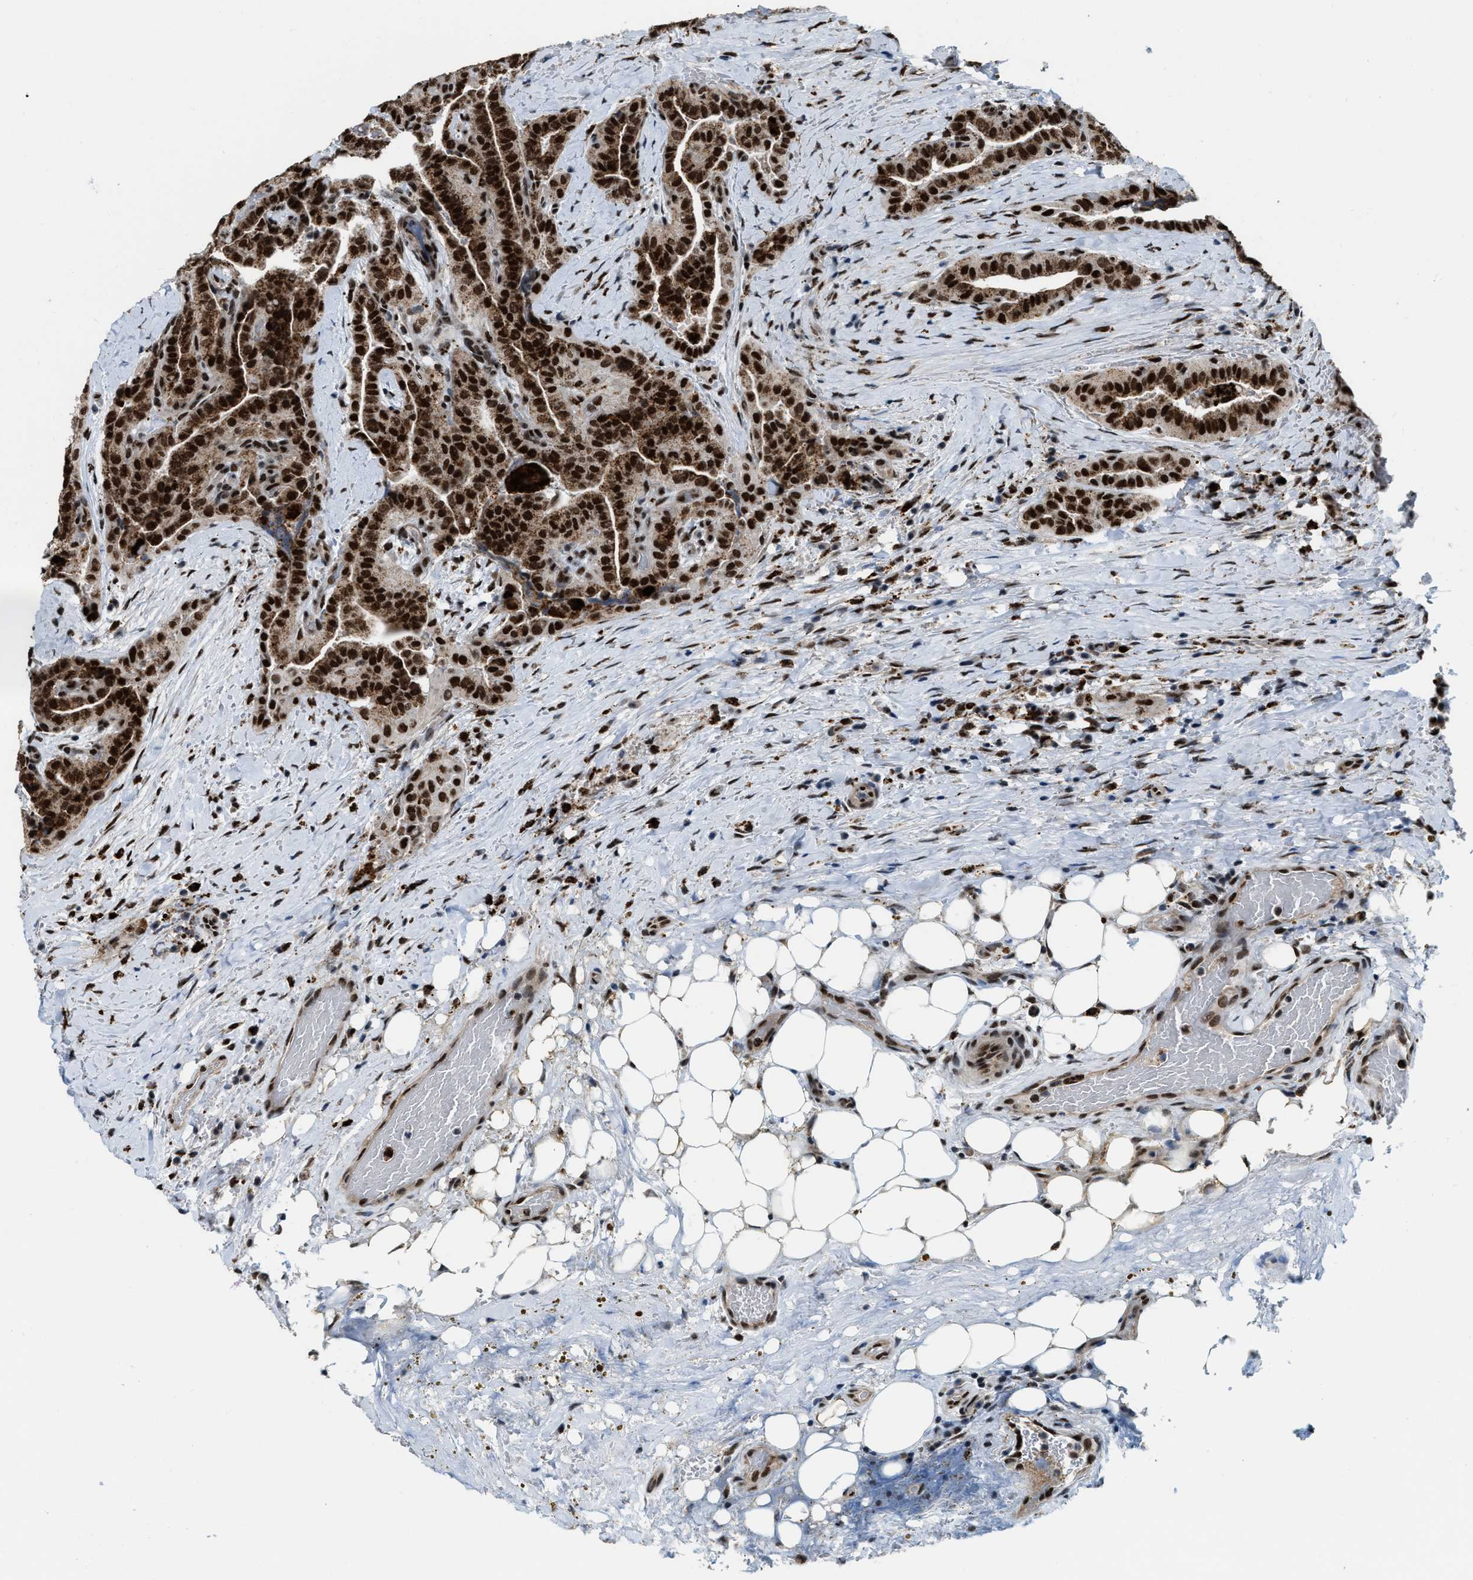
{"staining": {"intensity": "strong", "quantity": ">75%", "location": "cytoplasmic/membranous,nuclear"}, "tissue": "thyroid cancer", "cell_type": "Tumor cells", "image_type": "cancer", "snomed": [{"axis": "morphology", "description": "Papillary adenocarcinoma, NOS"}, {"axis": "topography", "description": "Thyroid gland"}], "caption": "Human thyroid cancer (papillary adenocarcinoma) stained with a protein marker shows strong staining in tumor cells.", "gene": "NUMA1", "patient": {"sex": "male", "age": 77}}